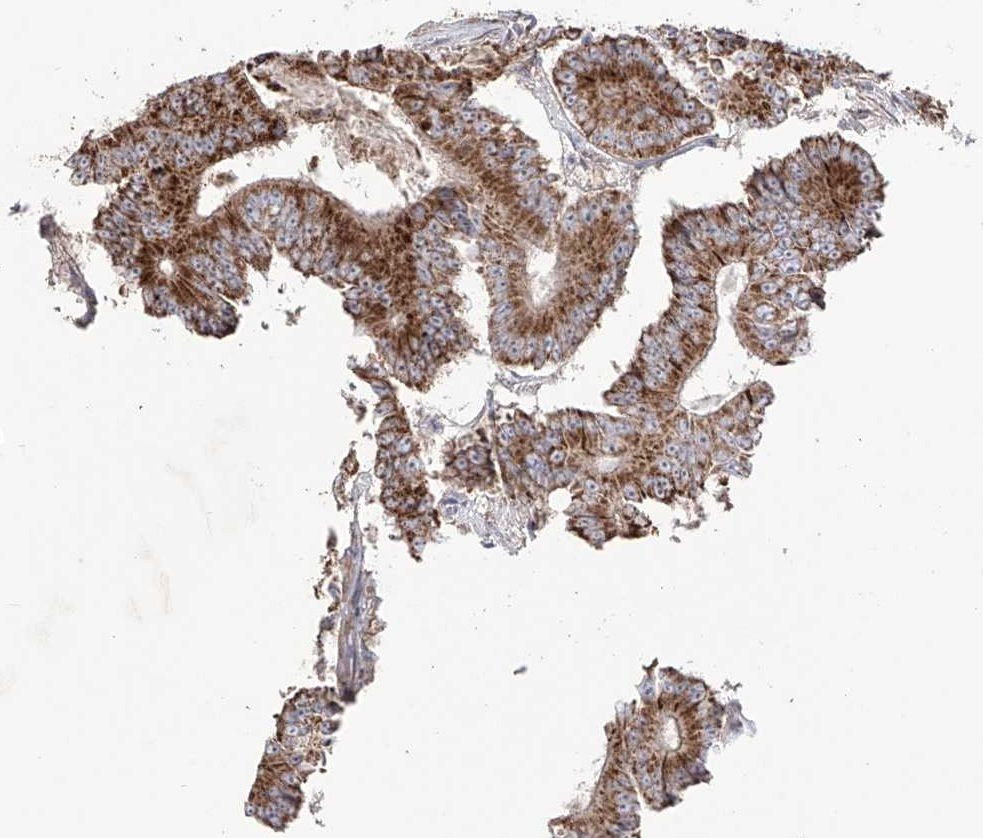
{"staining": {"intensity": "strong", "quantity": ">75%", "location": "cytoplasmic/membranous"}, "tissue": "colorectal cancer", "cell_type": "Tumor cells", "image_type": "cancer", "snomed": [{"axis": "morphology", "description": "Adenocarcinoma, NOS"}, {"axis": "topography", "description": "Colon"}], "caption": "This image shows immunohistochemistry (IHC) staining of colorectal cancer (adenocarcinoma), with high strong cytoplasmic/membranous expression in about >75% of tumor cells.", "gene": "YKT6", "patient": {"sex": "male", "age": 83}}